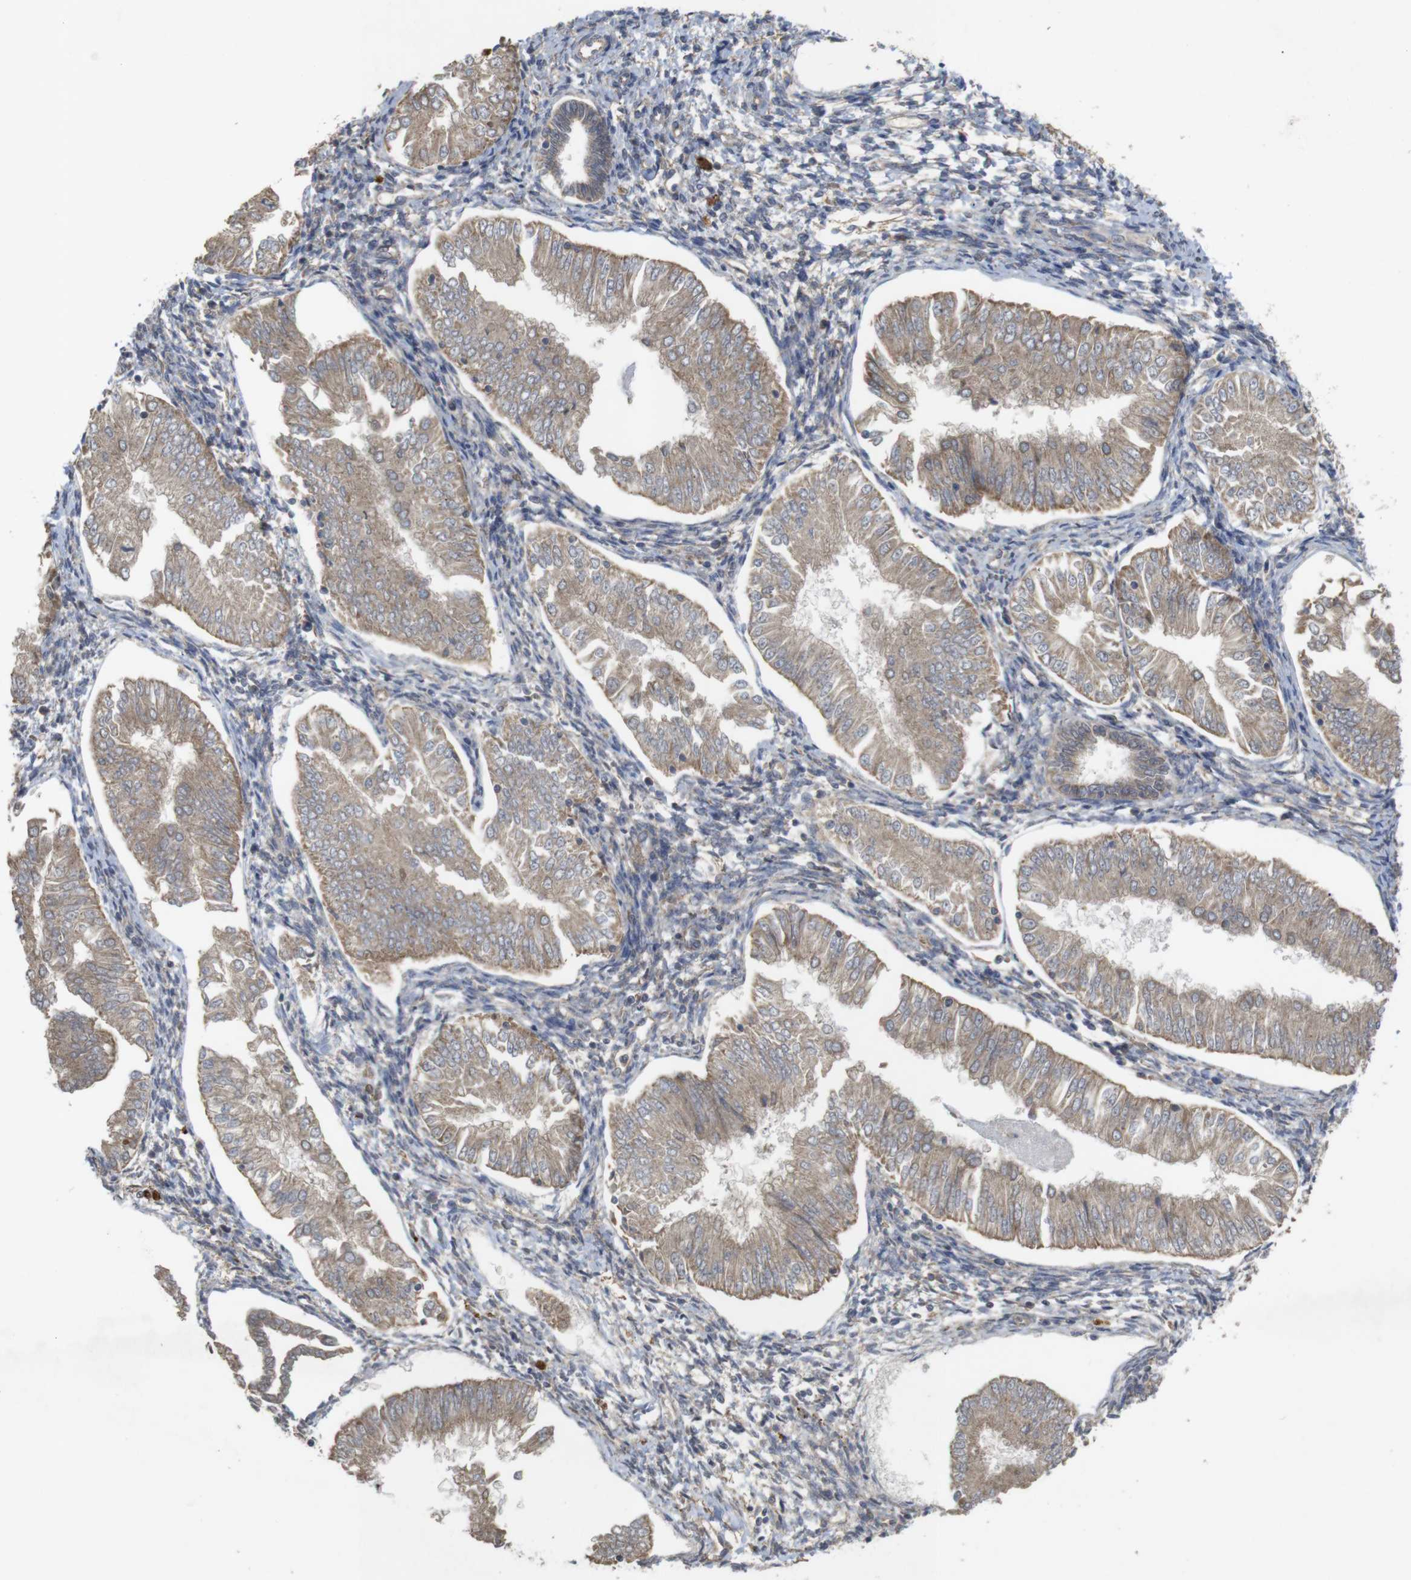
{"staining": {"intensity": "moderate", "quantity": ">75%", "location": "cytoplasmic/membranous"}, "tissue": "endometrial cancer", "cell_type": "Tumor cells", "image_type": "cancer", "snomed": [{"axis": "morphology", "description": "Adenocarcinoma, NOS"}, {"axis": "topography", "description": "Endometrium"}], "caption": "Endometrial cancer was stained to show a protein in brown. There is medium levels of moderate cytoplasmic/membranous positivity in about >75% of tumor cells.", "gene": "KCNS3", "patient": {"sex": "female", "age": 53}}